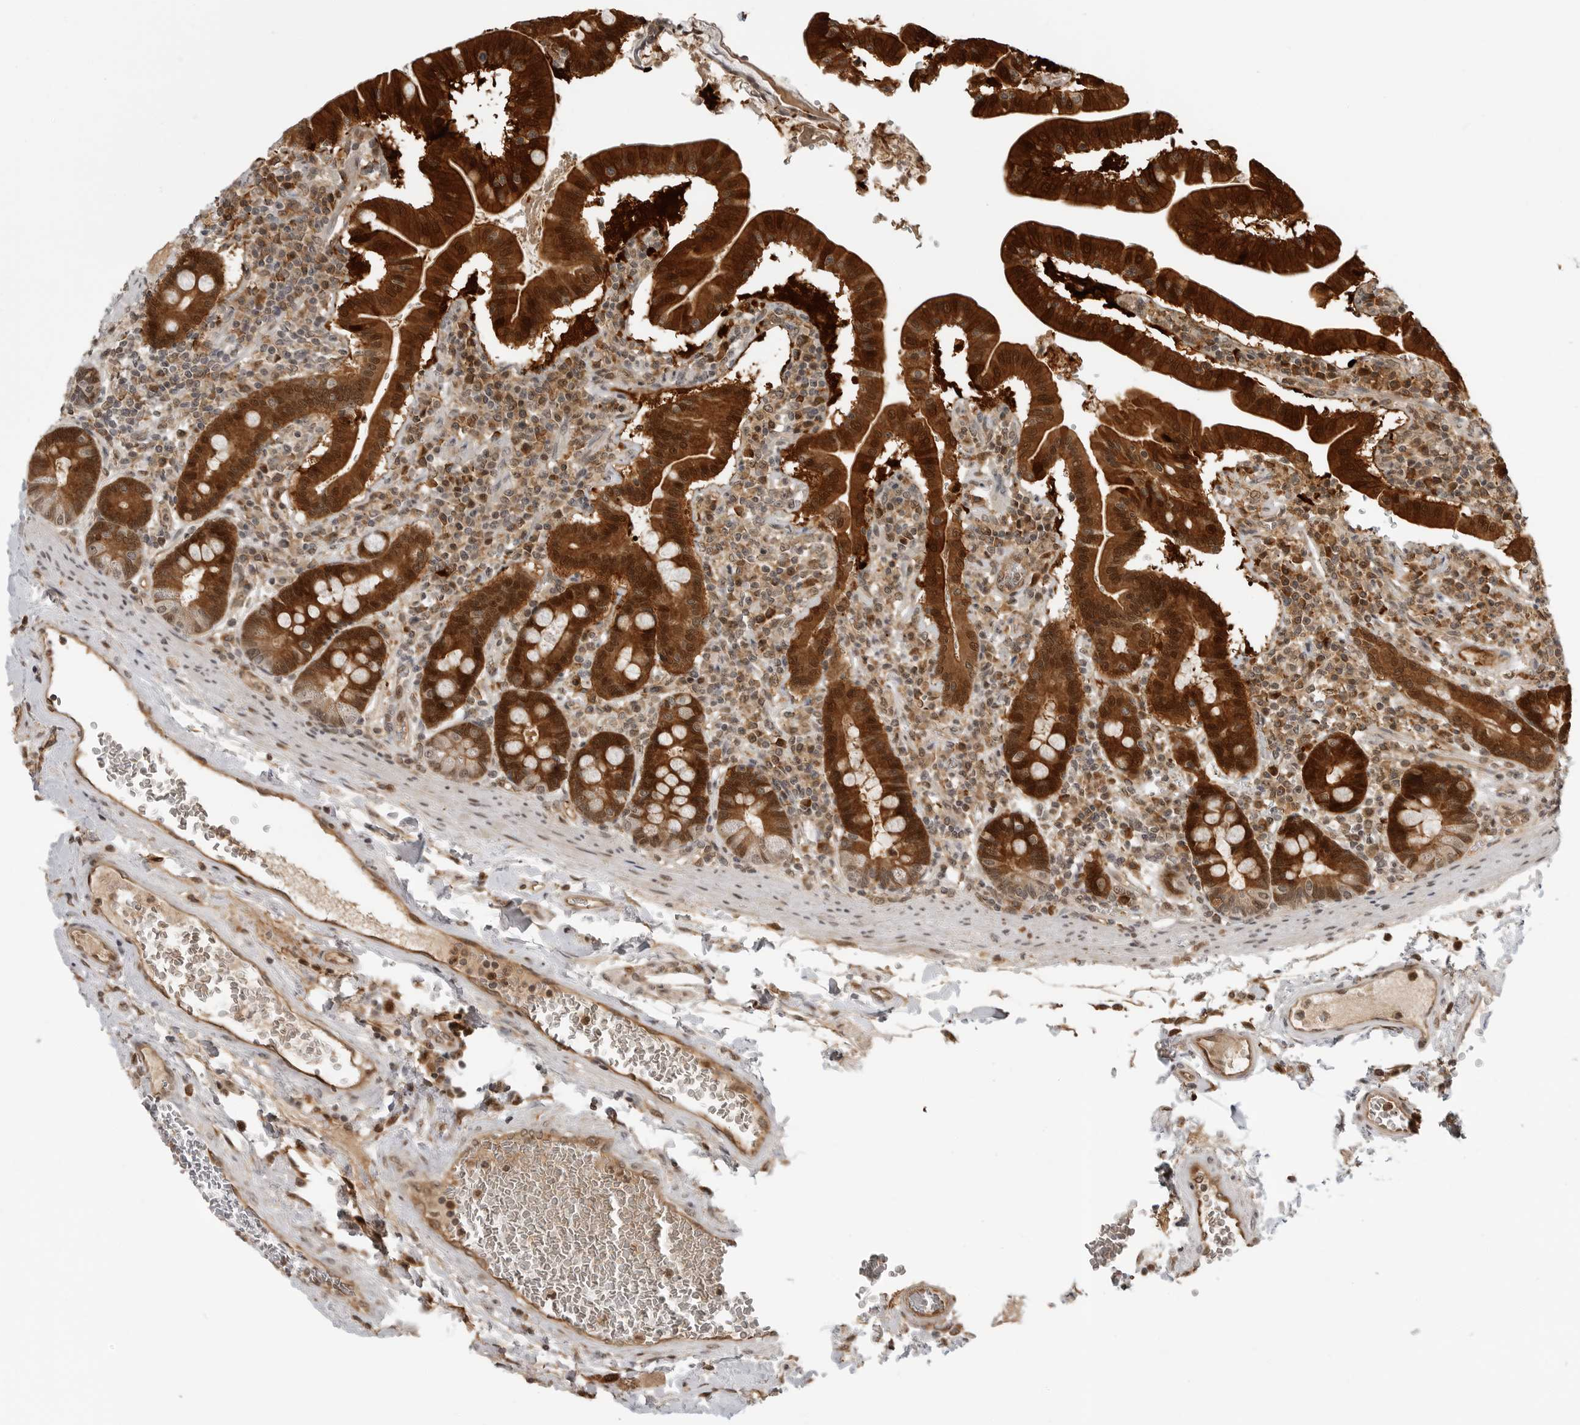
{"staining": {"intensity": "strong", "quantity": ">75%", "location": "cytoplasmic/membranous,nuclear"}, "tissue": "duodenum", "cell_type": "Glandular cells", "image_type": "normal", "snomed": [{"axis": "morphology", "description": "Normal tissue, NOS"}, {"axis": "morphology", "description": "Adenocarcinoma, NOS"}, {"axis": "topography", "description": "Pancreas"}, {"axis": "topography", "description": "Duodenum"}], "caption": "Immunohistochemical staining of normal human duodenum reveals strong cytoplasmic/membranous,nuclear protein positivity in about >75% of glandular cells.", "gene": "BMP2K", "patient": {"sex": "male", "age": 50}}